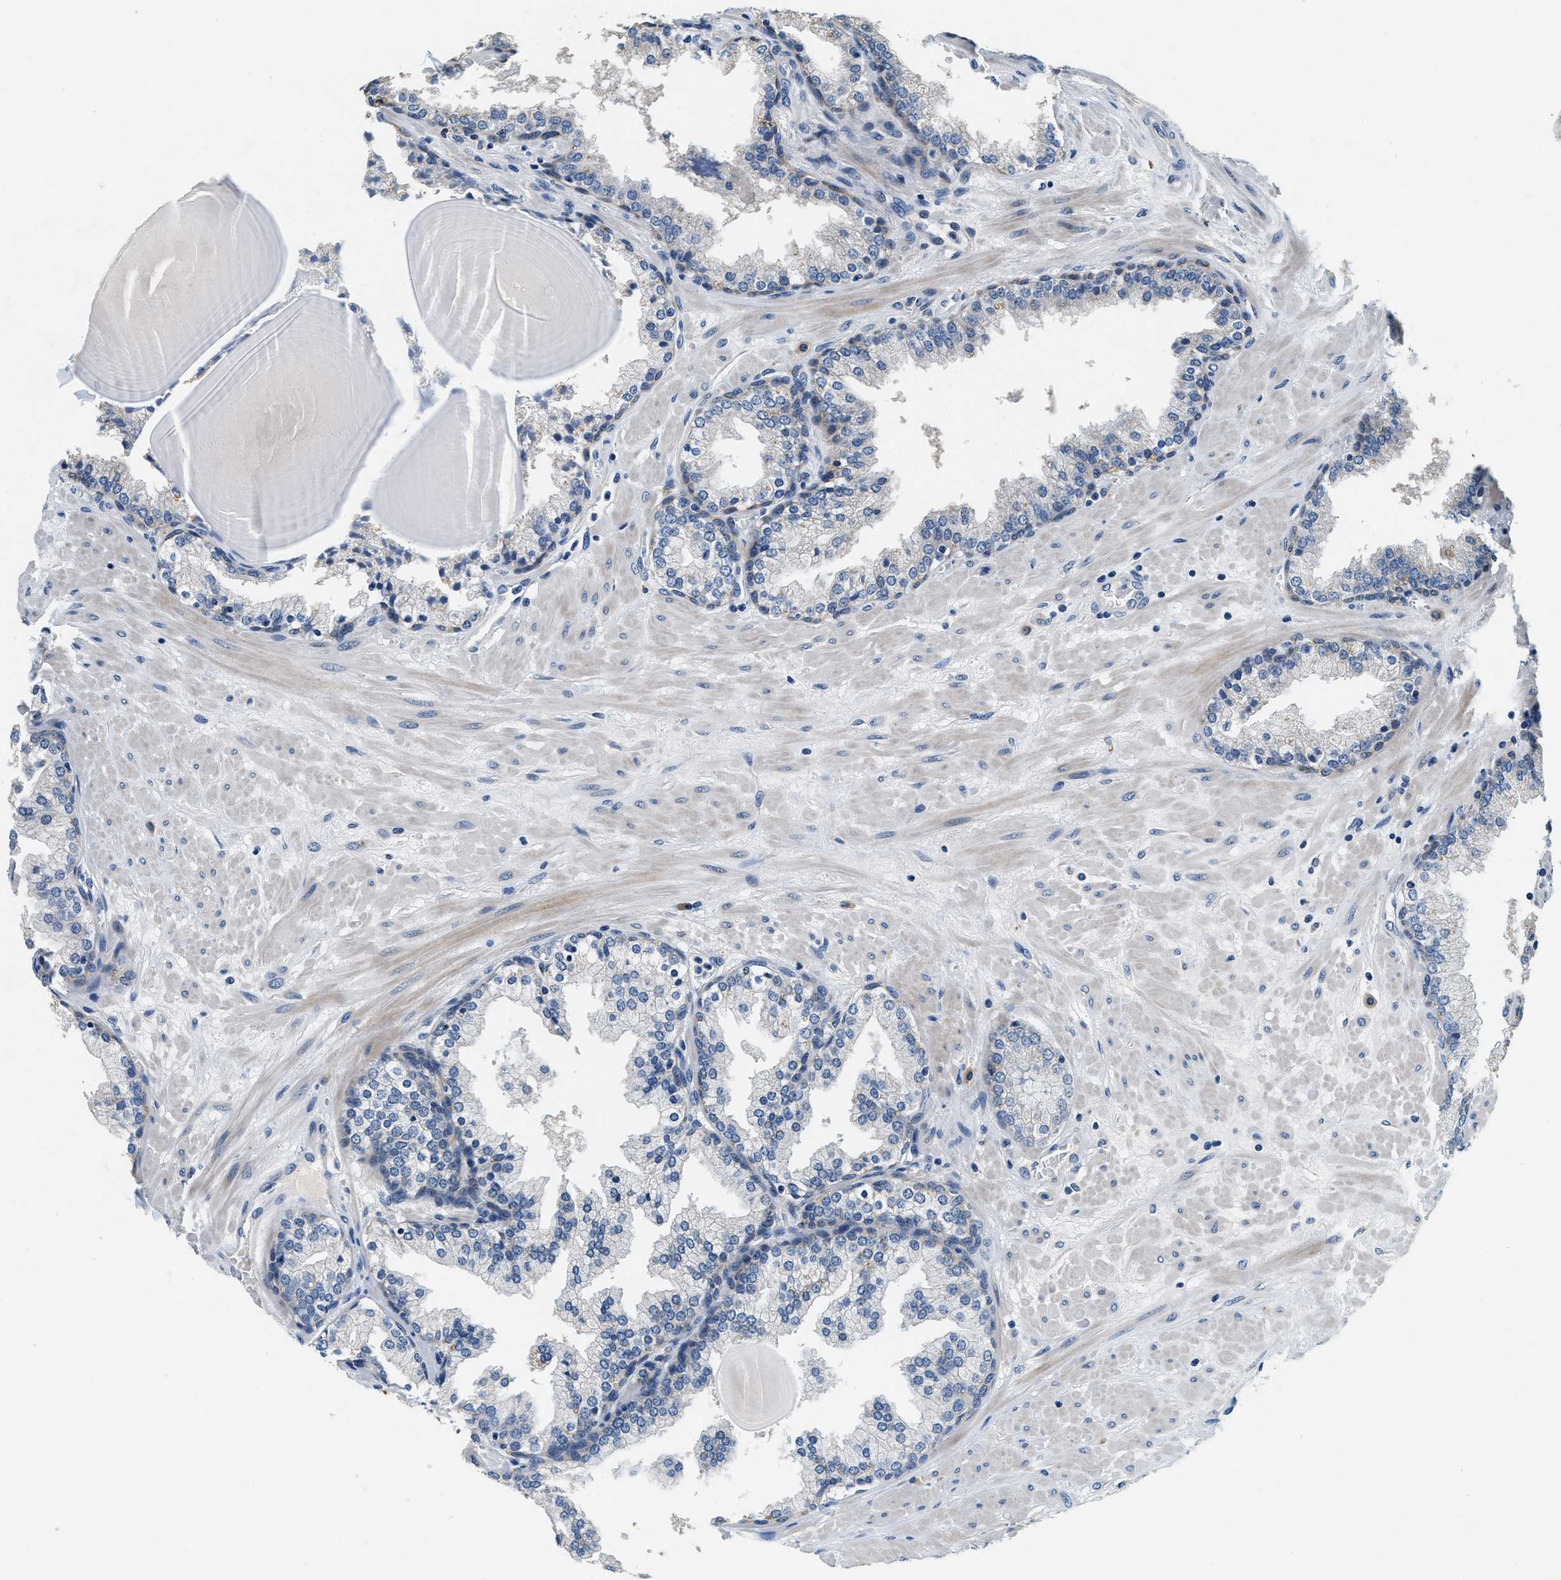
{"staining": {"intensity": "negative", "quantity": "none", "location": "none"}, "tissue": "prostate", "cell_type": "Glandular cells", "image_type": "normal", "snomed": [{"axis": "morphology", "description": "Normal tissue, NOS"}, {"axis": "topography", "description": "Prostate"}], "caption": "Normal prostate was stained to show a protein in brown. There is no significant expression in glandular cells. The staining is performed using DAB brown chromogen with nuclei counter-stained in using hematoxylin.", "gene": "ALDH3A2", "patient": {"sex": "male", "age": 51}}